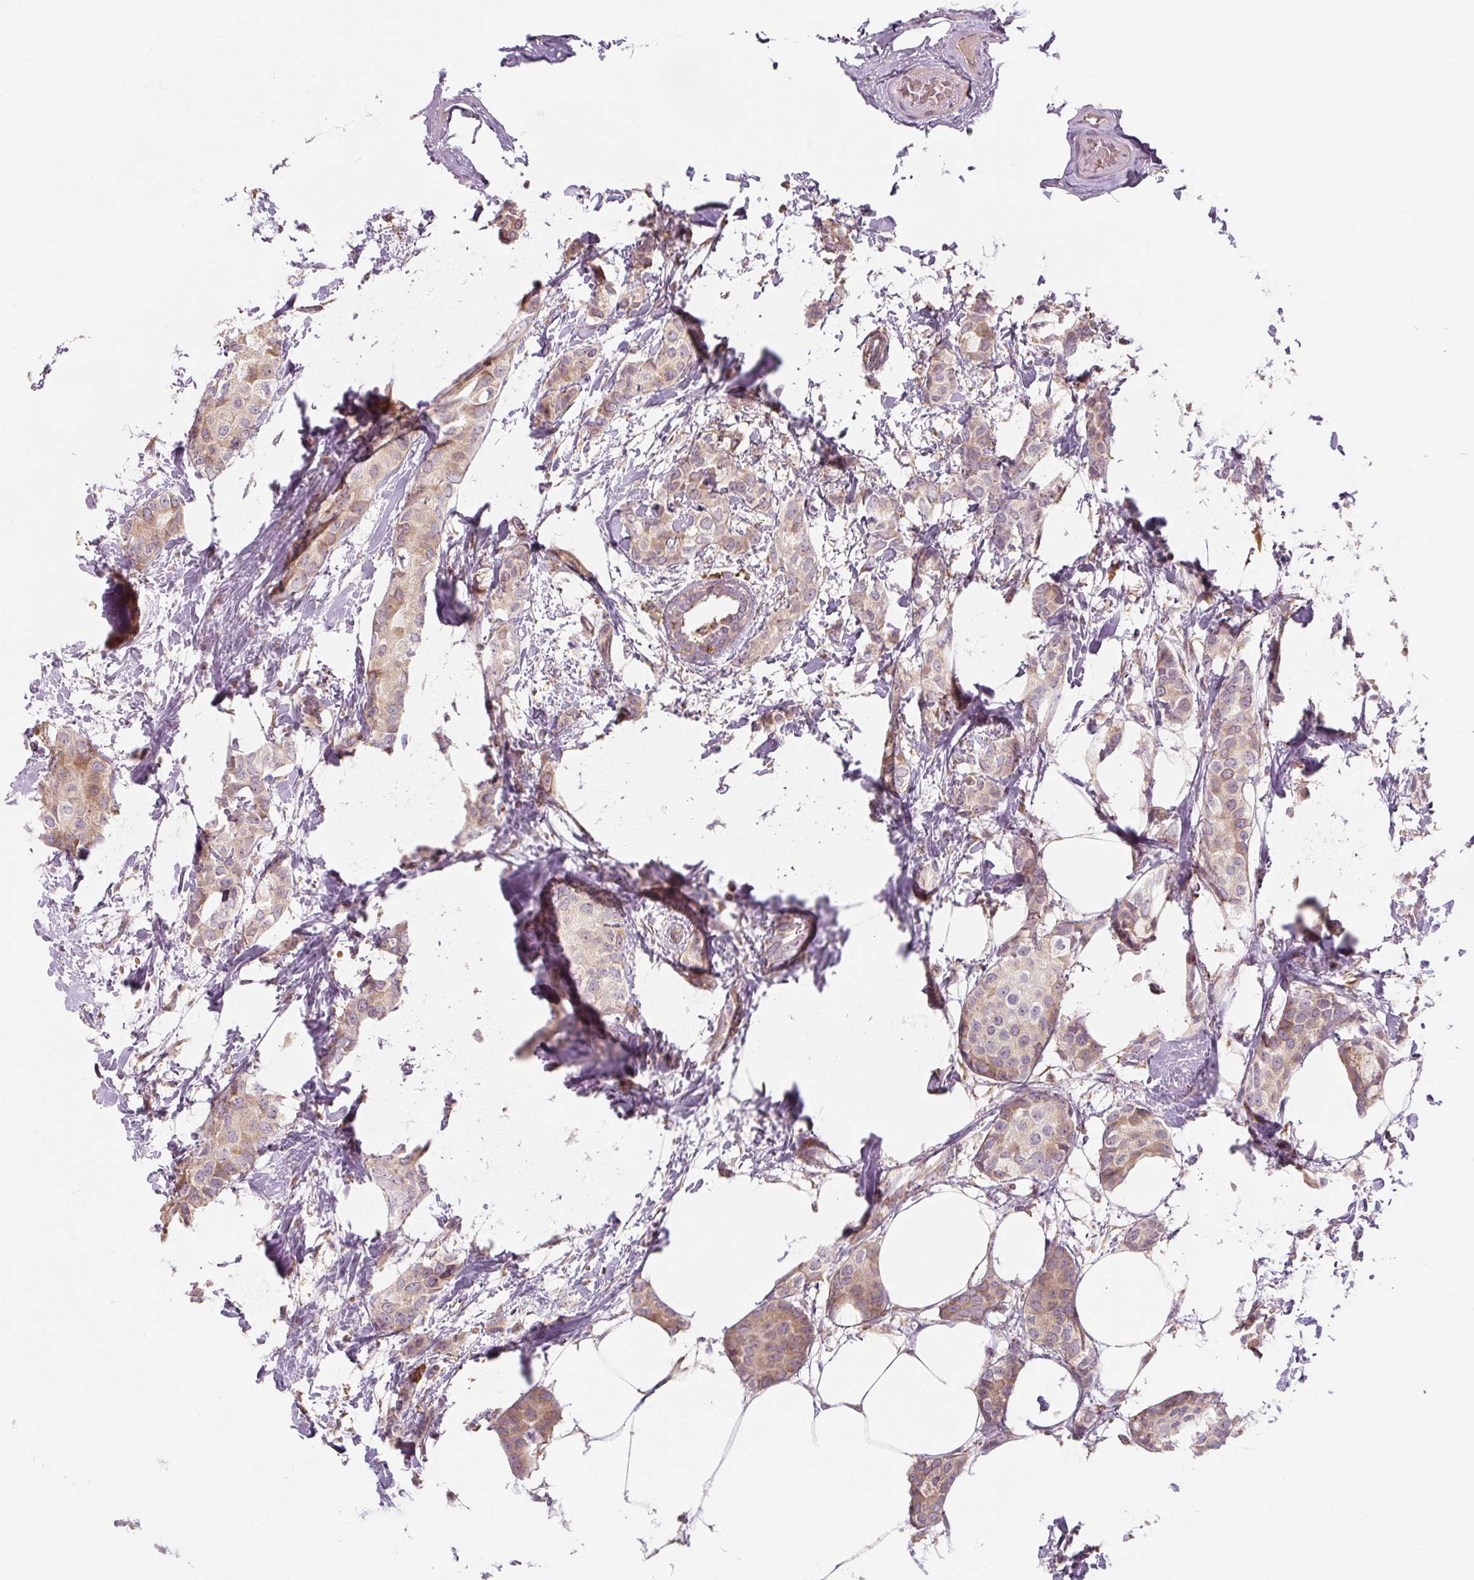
{"staining": {"intensity": "moderate", "quantity": "<25%", "location": "cytoplasmic/membranous"}, "tissue": "breast cancer", "cell_type": "Tumor cells", "image_type": "cancer", "snomed": [{"axis": "morphology", "description": "Duct carcinoma"}, {"axis": "topography", "description": "Breast"}], "caption": "IHC histopathology image of neoplastic tissue: invasive ductal carcinoma (breast) stained using immunohistochemistry (IHC) displays low levels of moderate protein expression localized specifically in the cytoplasmic/membranous of tumor cells, appearing as a cytoplasmic/membranous brown color.", "gene": "RASA1", "patient": {"sex": "female", "age": 73}}